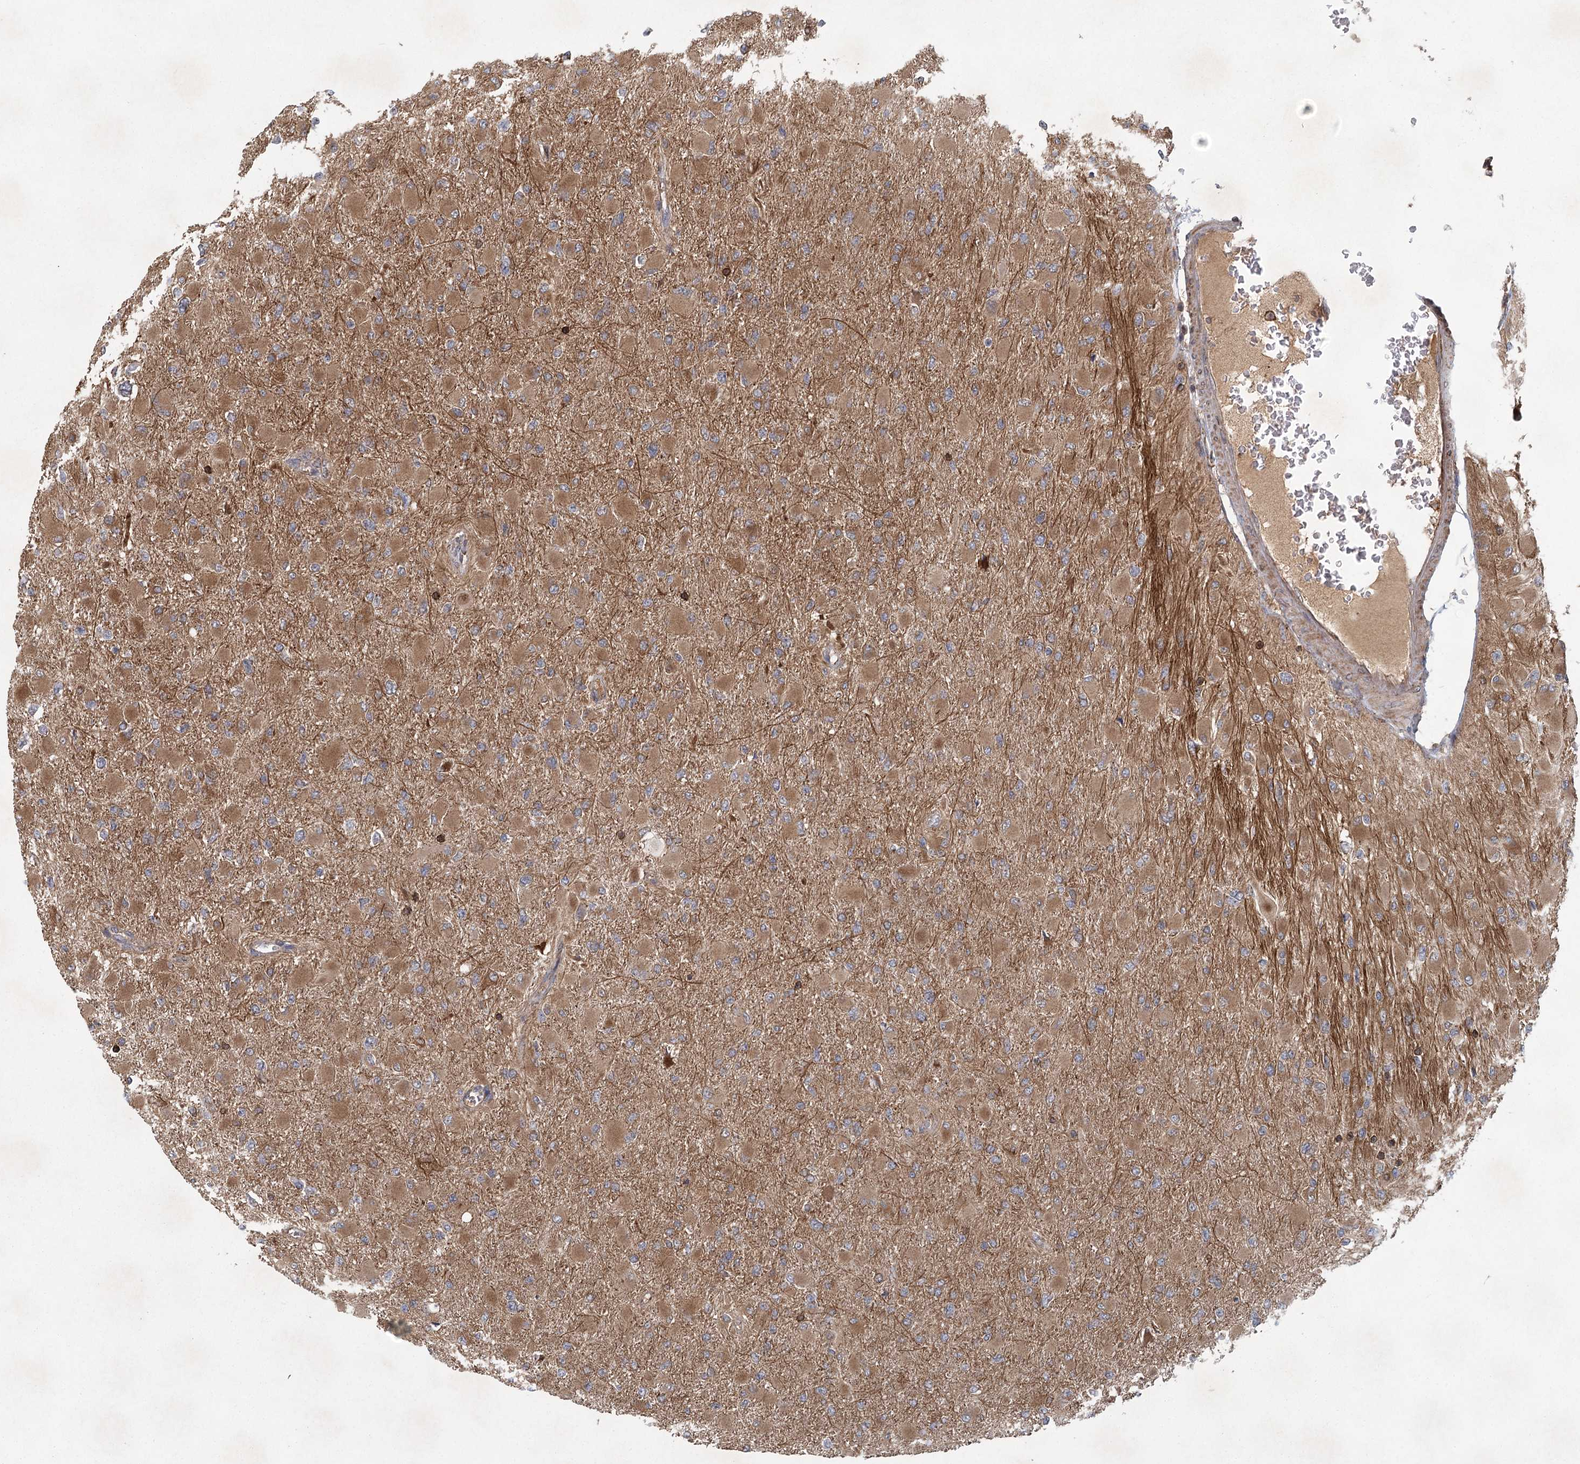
{"staining": {"intensity": "negative", "quantity": "none", "location": "none"}, "tissue": "glioma", "cell_type": "Tumor cells", "image_type": "cancer", "snomed": [{"axis": "morphology", "description": "Glioma, malignant, High grade"}, {"axis": "topography", "description": "Cerebral cortex"}], "caption": "IHC of human glioma demonstrates no positivity in tumor cells. (DAB immunohistochemistry (IHC) with hematoxylin counter stain).", "gene": "PLEKHA7", "patient": {"sex": "female", "age": 36}}